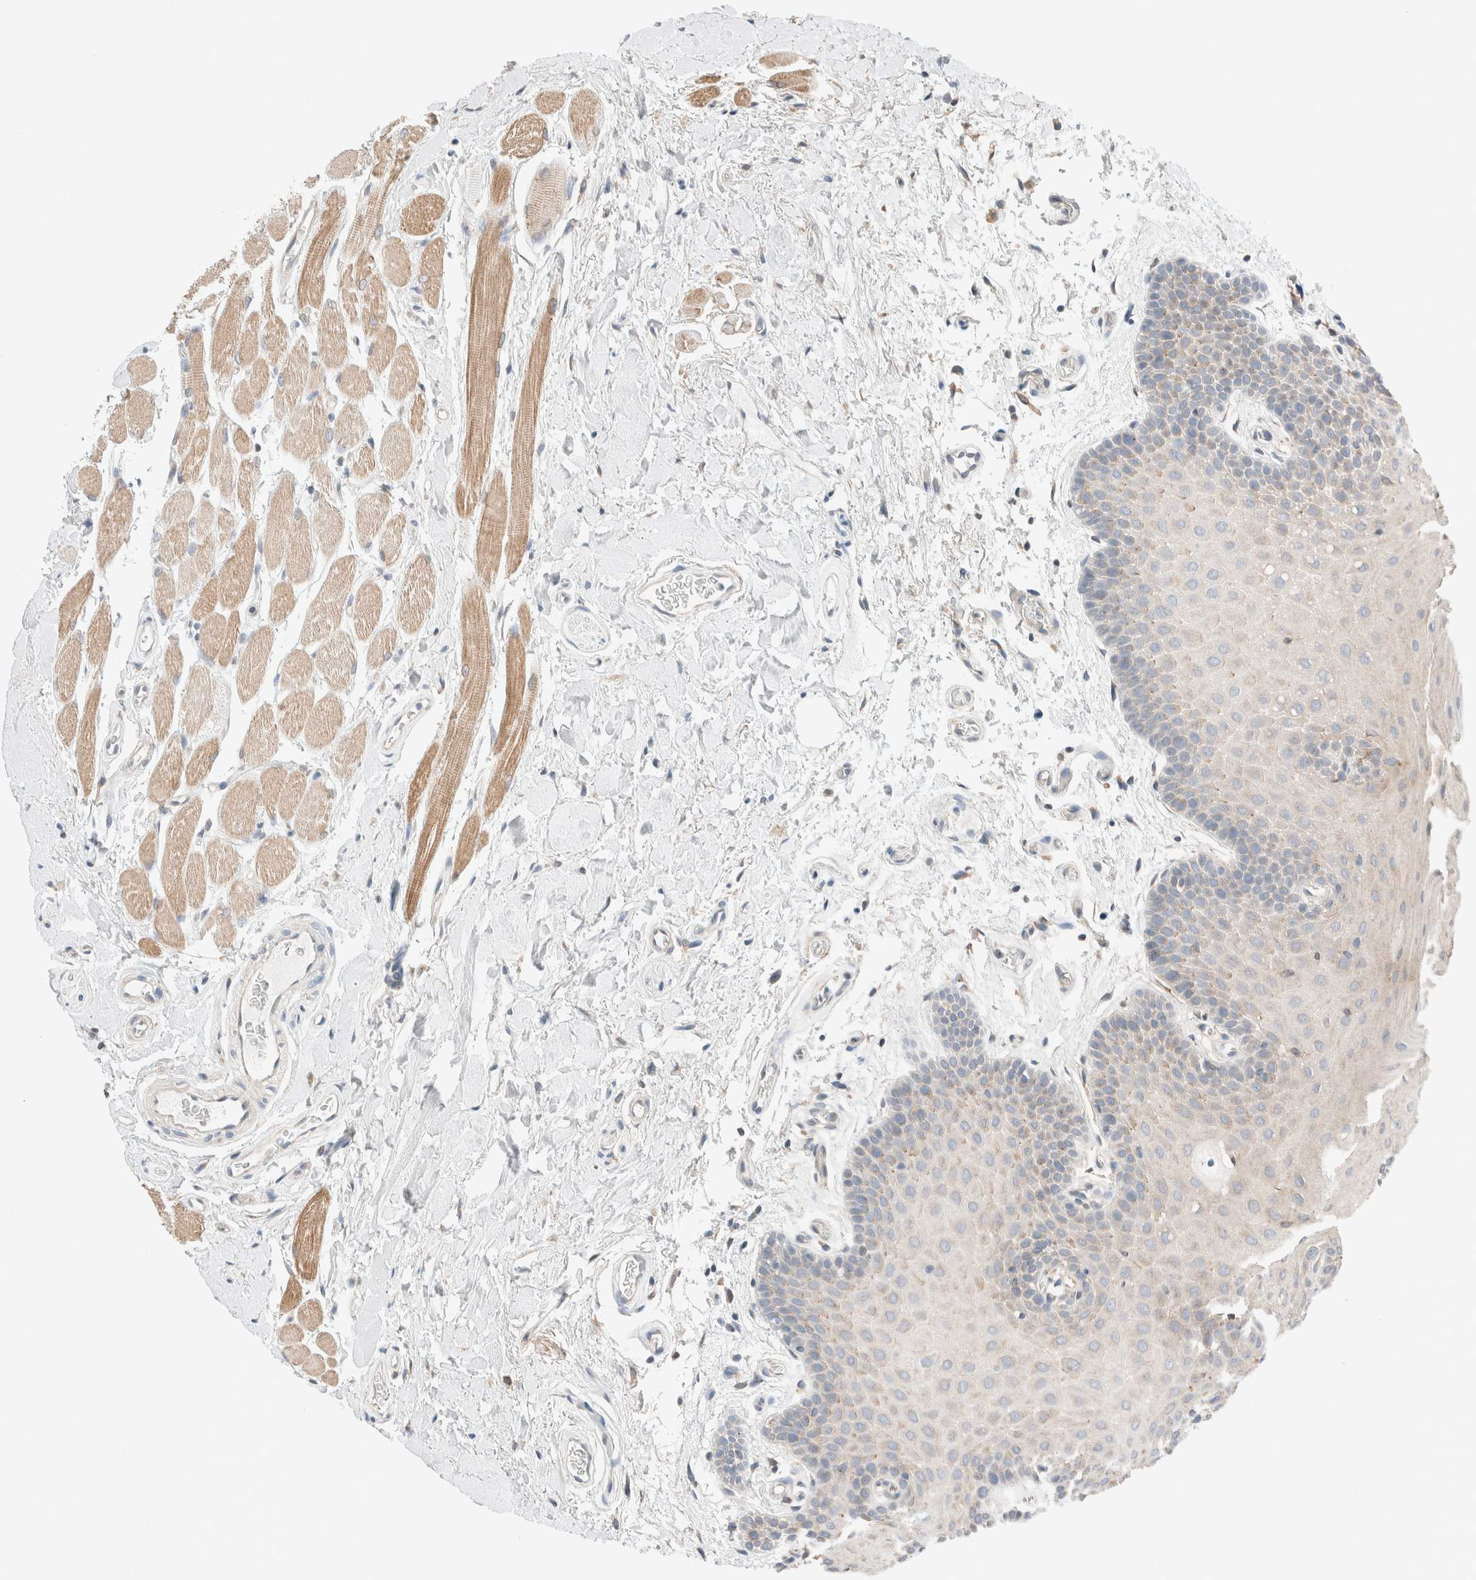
{"staining": {"intensity": "weak", "quantity": "<25%", "location": "cytoplasmic/membranous"}, "tissue": "oral mucosa", "cell_type": "Squamous epithelial cells", "image_type": "normal", "snomed": [{"axis": "morphology", "description": "Normal tissue, NOS"}, {"axis": "topography", "description": "Oral tissue"}], "caption": "Immunohistochemical staining of unremarkable oral mucosa exhibits no significant positivity in squamous epithelial cells. The staining is performed using DAB brown chromogen with nuclei counter-stained in using hematoxylin.", "gene": "PCM1", "patient": {"sex": "male", "age": 62}}